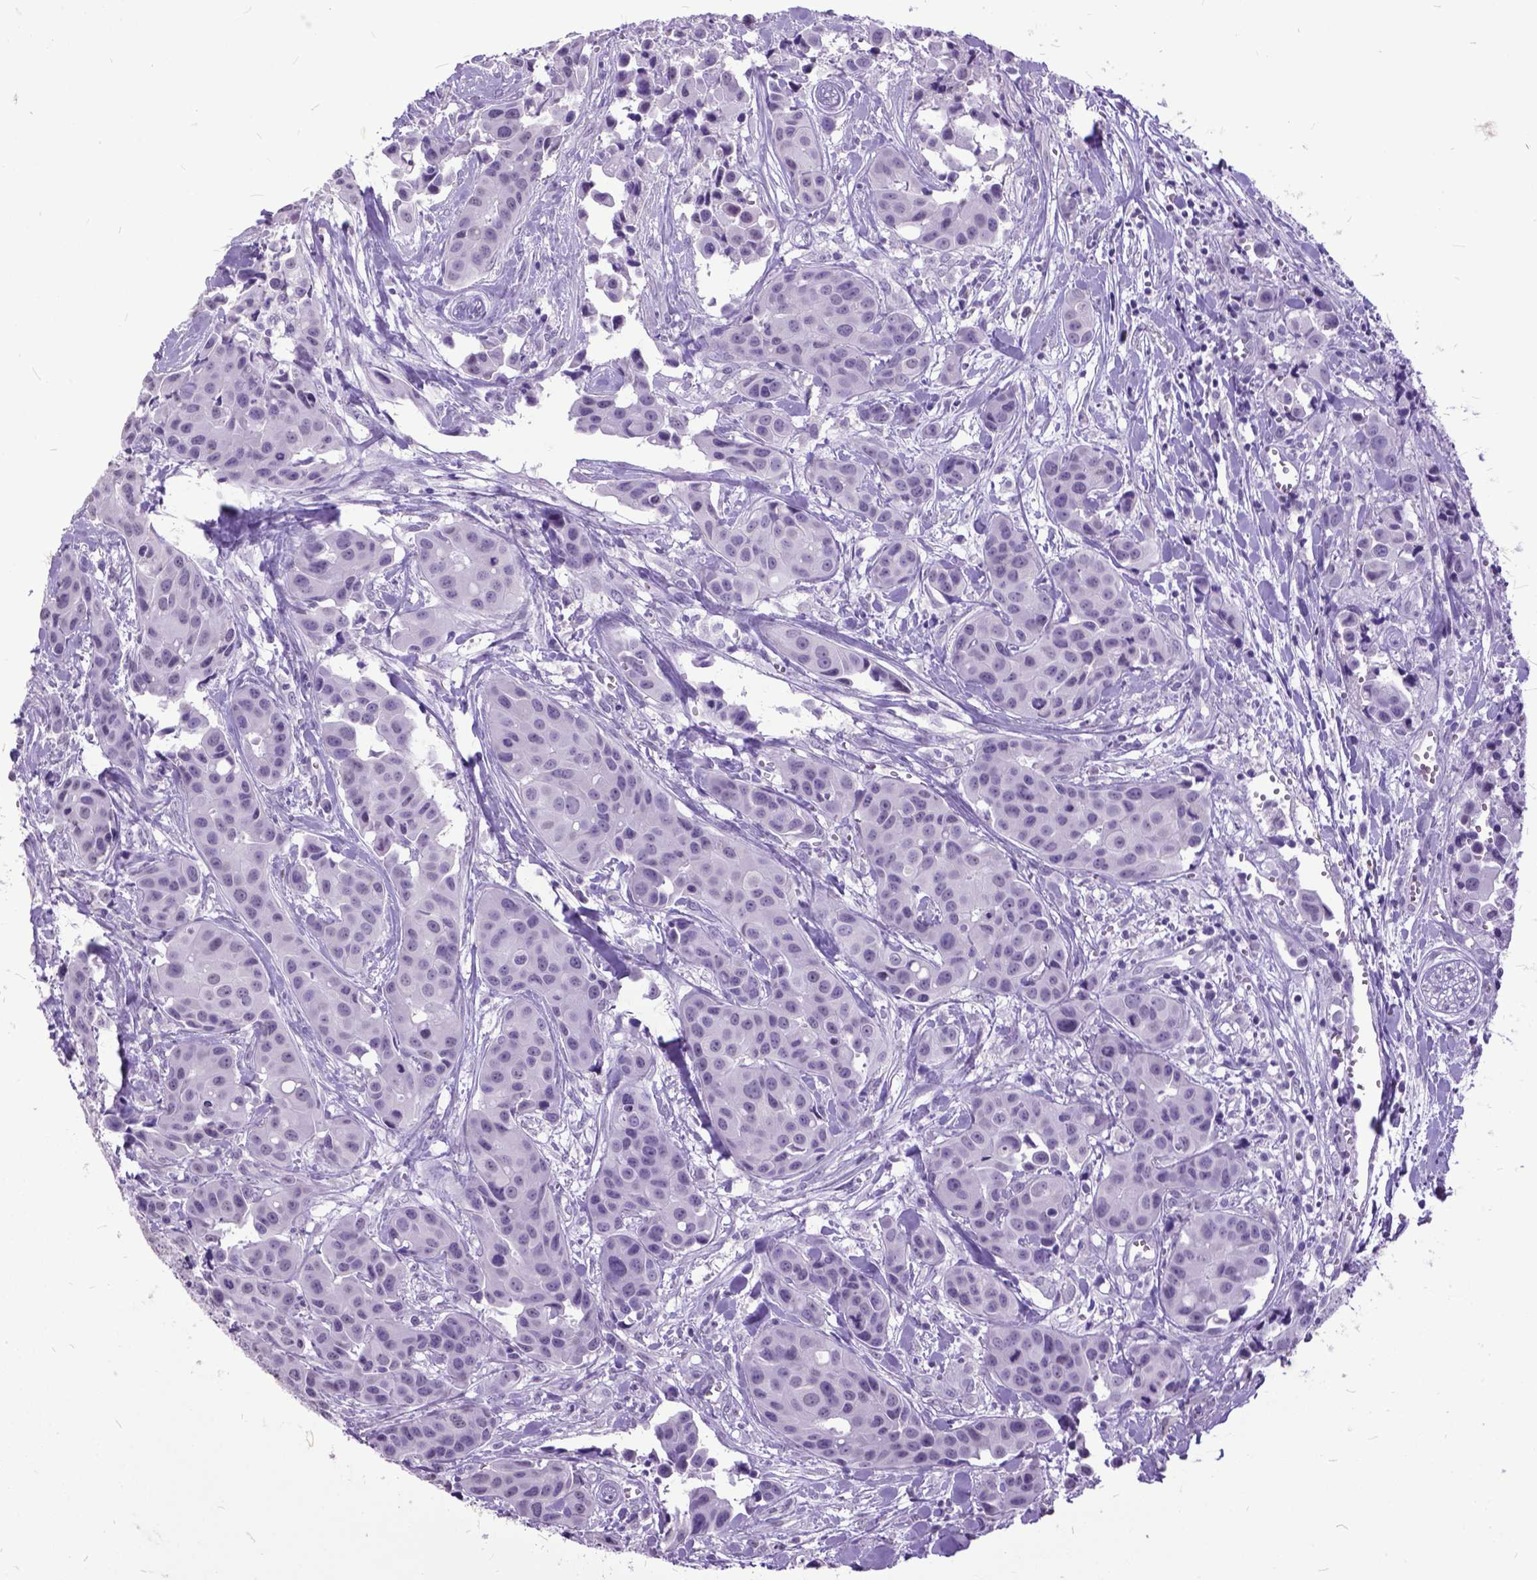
{"staining": {"intensity": "negative", "quantity": "none", "location": "none"}, "tissue": "head and neck cancer", "cell_type": "Tumor cells", "image_type": "cancer", "snomed": [{"axis": "morphology", "description": "Adenocarcinoma, NOS"}, {"axis": "topography", "description": "Head-Neck"}], "caption": "An immunohistochemistry histopathology image of head and neck cancer is shown. There is no staining in tumor cells of head and neck cancer. Nuclei are stained in blue.", "gene": "MARCHF10", "patient": {"sex": "male", "age": 76}}